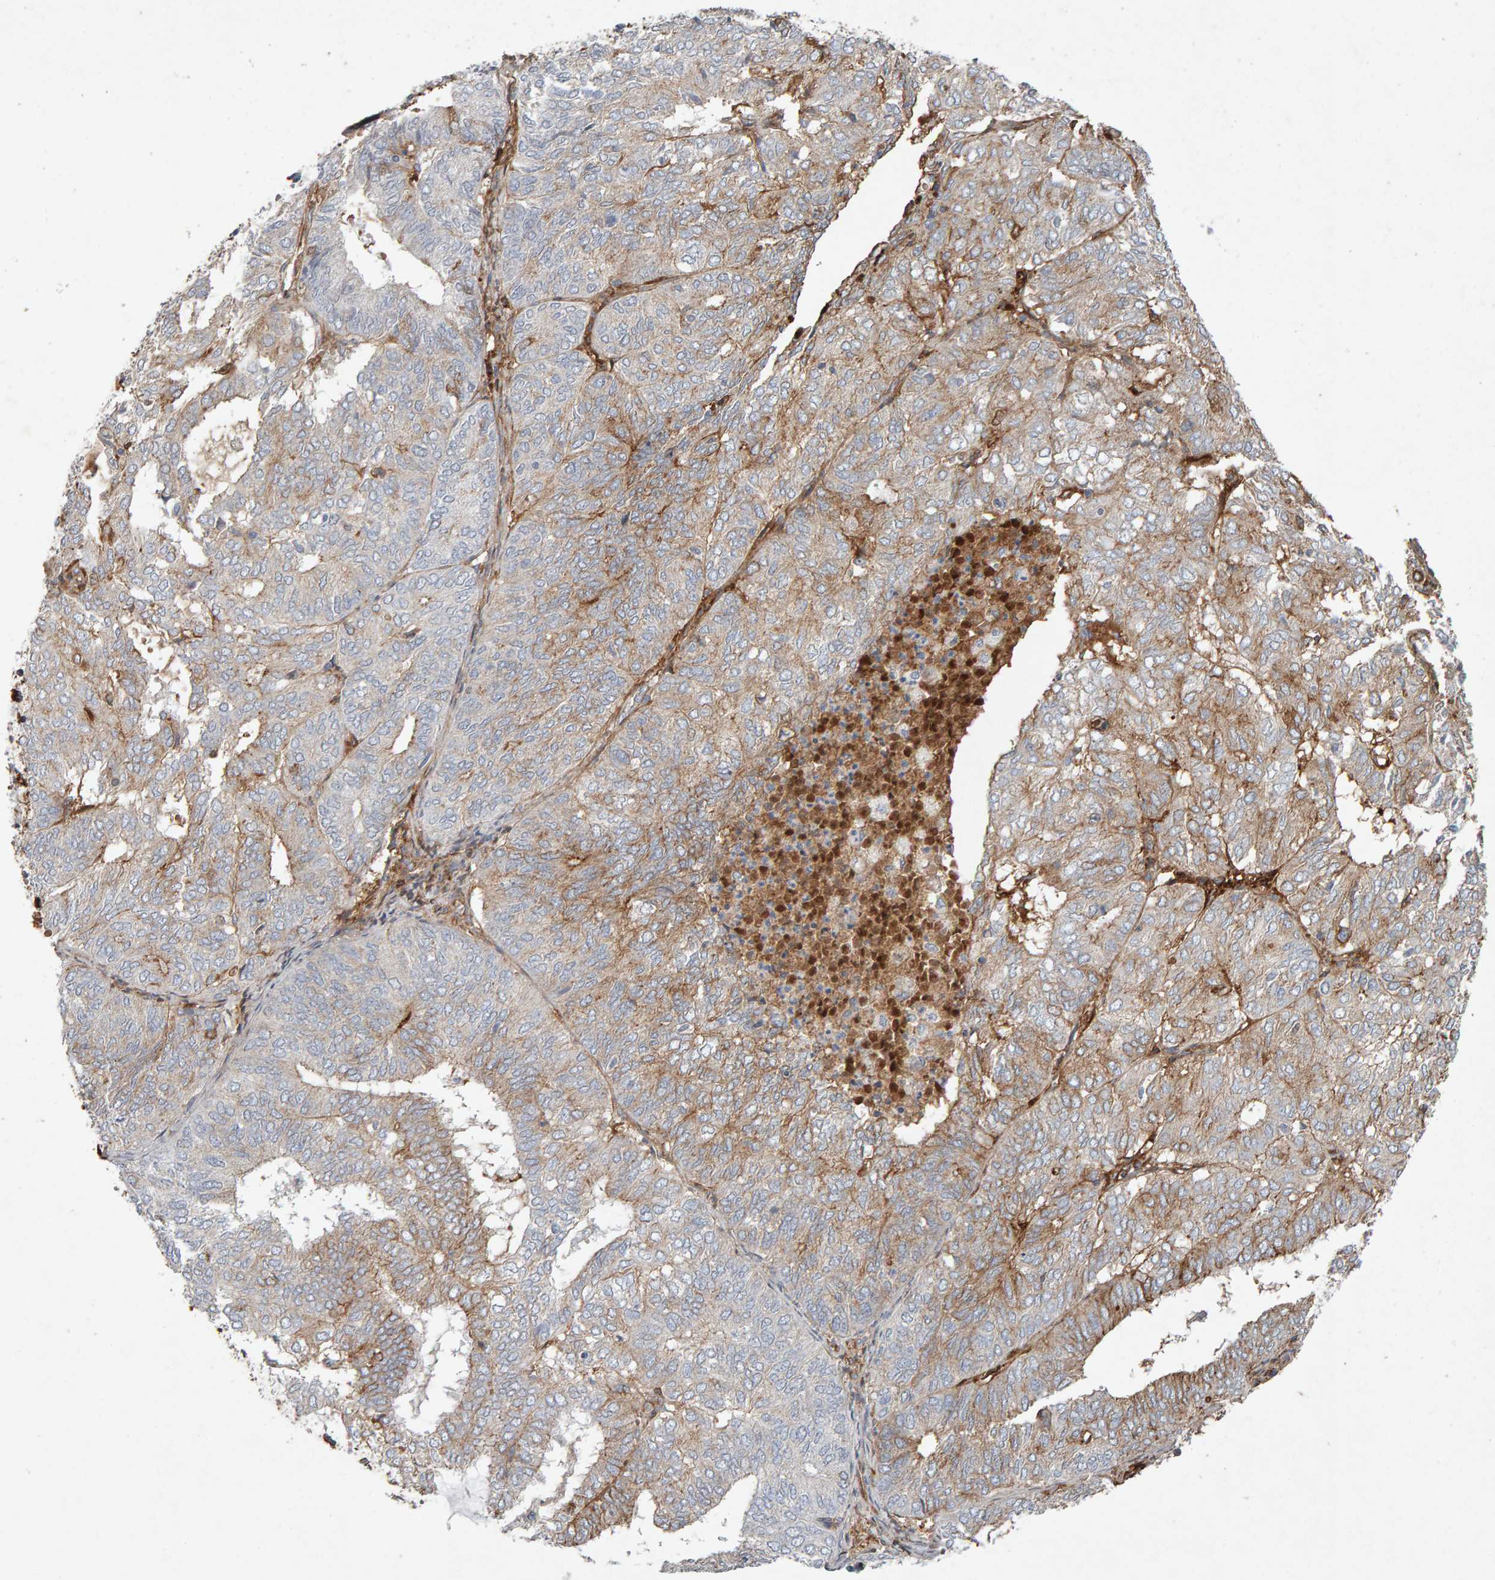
{"staining": {"intensity": "weak", "quantity": "25%-75%", "location": "cytoplasmic/membranous"}, "tissue": "endometrial cancer", "cell_type": "Tumor cells", "image_type": "cancer", "snomed": [{"axis": "morphology", "description": "Adenocarcinoma, NOS"}, {"axis": "topography", "description": "Uterus"}], "caption": "Protein expression analysis of human endometrial cancer (adenocarcinoma) reveals weak cytoplasmic/membranous expression in about 25%-75% of tumor cells.", "gene": "PTPRM", "patient": {"sex": "female", "age": 60}}